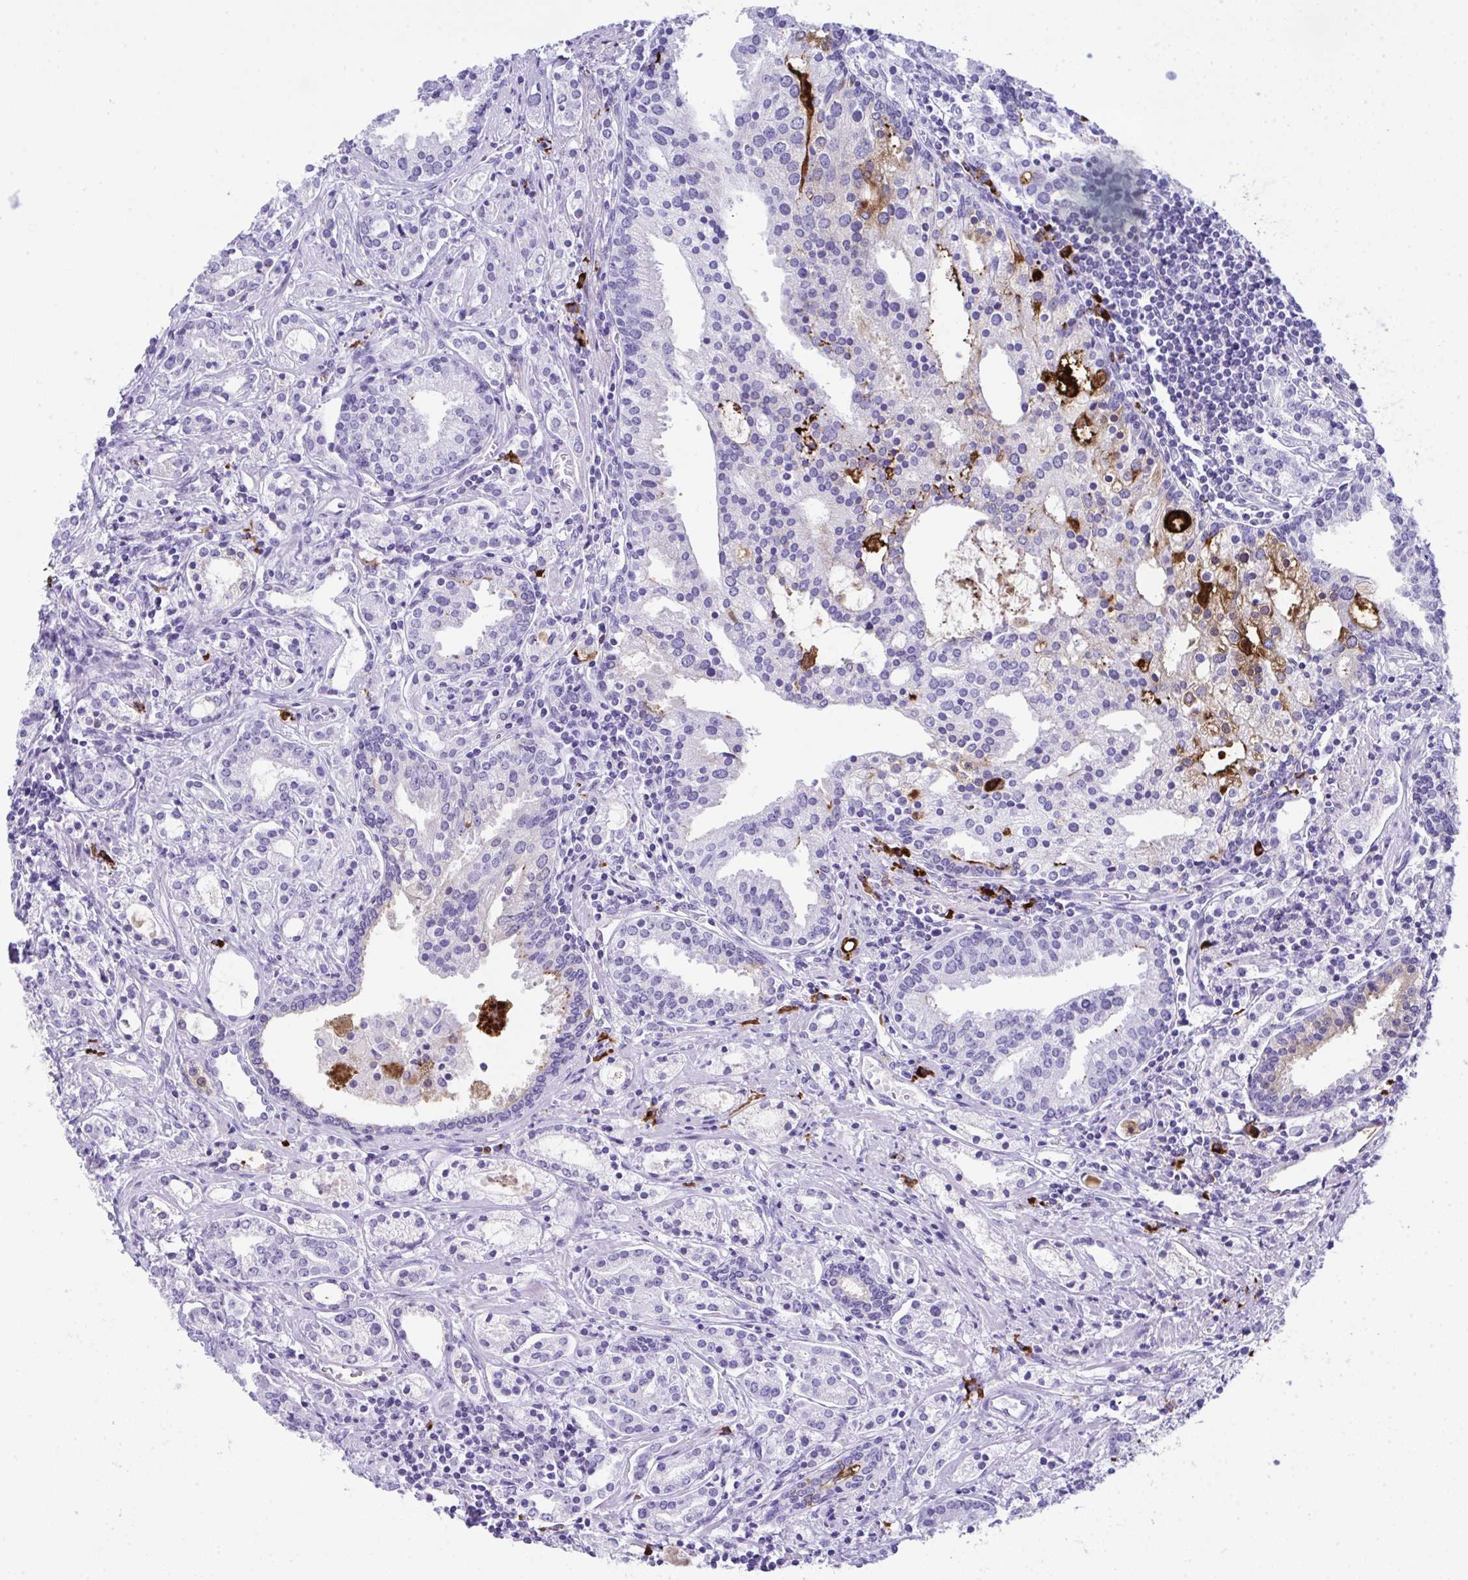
{"staining": {"intensity": "negative", "quantity": "none", "location": "none"}, "tissue": "prostate cancer", "cell_type": "Tumor cells", "image_type": "cancer", "snomed": [{"axis": "morphology", "description": "Adenocarcinoma, Medium grade"}, {"axis": "topography", "description": "Prostate"}], "caption": "Immunohistochemistry (IHC) of prostate adenocarcinoma (medium-grade) demonstrates no expression in tumor cells. (Stains: DAB IHC with hematoxylin counter stain, Microscopy: brightfield microscopy at high magnification).", "gene": "JCHAIN", "patient": {"sex": "male", "age": 57}}